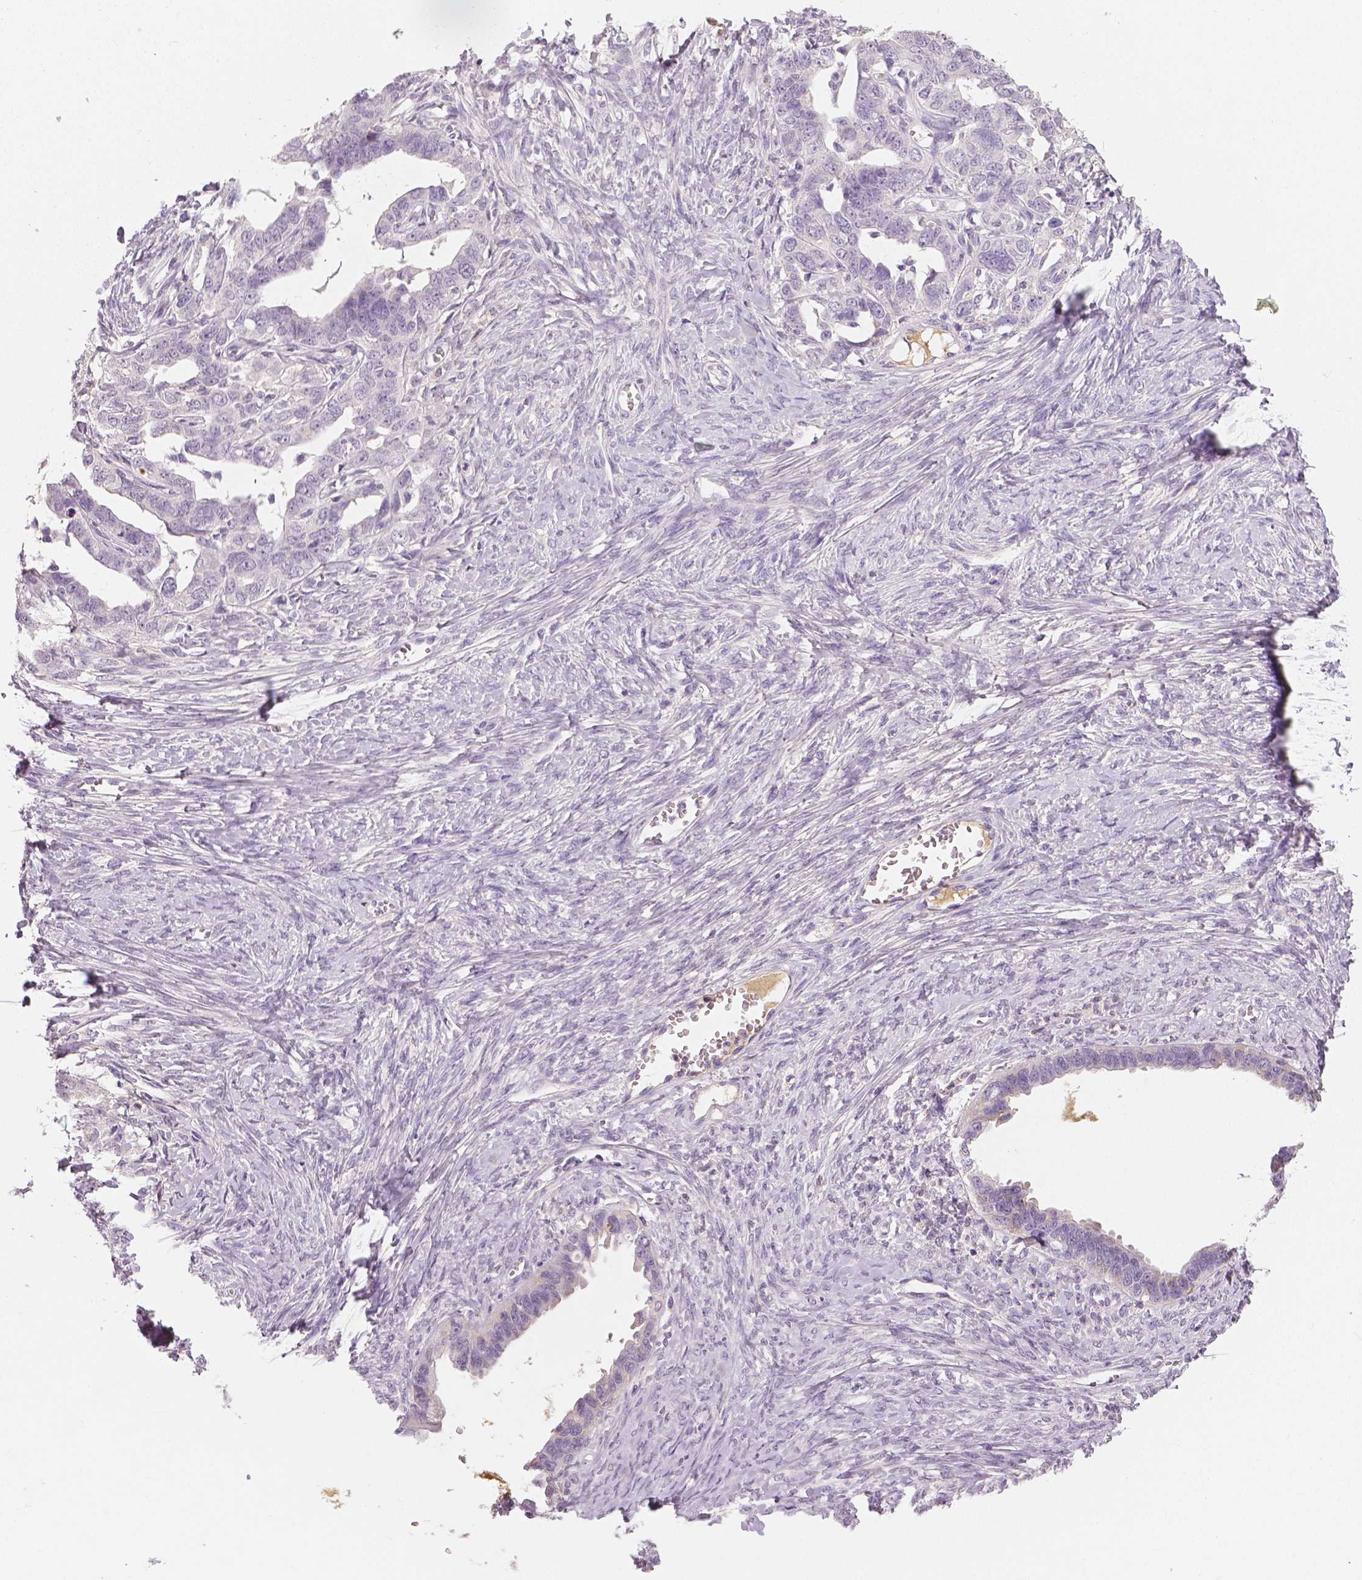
{"staining": {"intensity": "negative", "quantity": "none", "location": "none"}, "tissue": "ovarian cancer", "cell_type": "Tumor cells", "image_type": "cancer", "snomed": [{"axis": "morphology", "description": "Cystadenocarcinoma, serous, NOS"}, {"axis": "topography", "description": "Ovary"}], "caption": "The image exhibits no significant staining in tumor cells of serous cystadenocarcinoma (ovarian).", "gene": "APOA4", "patient": {"sex": "female", "age": 69}}